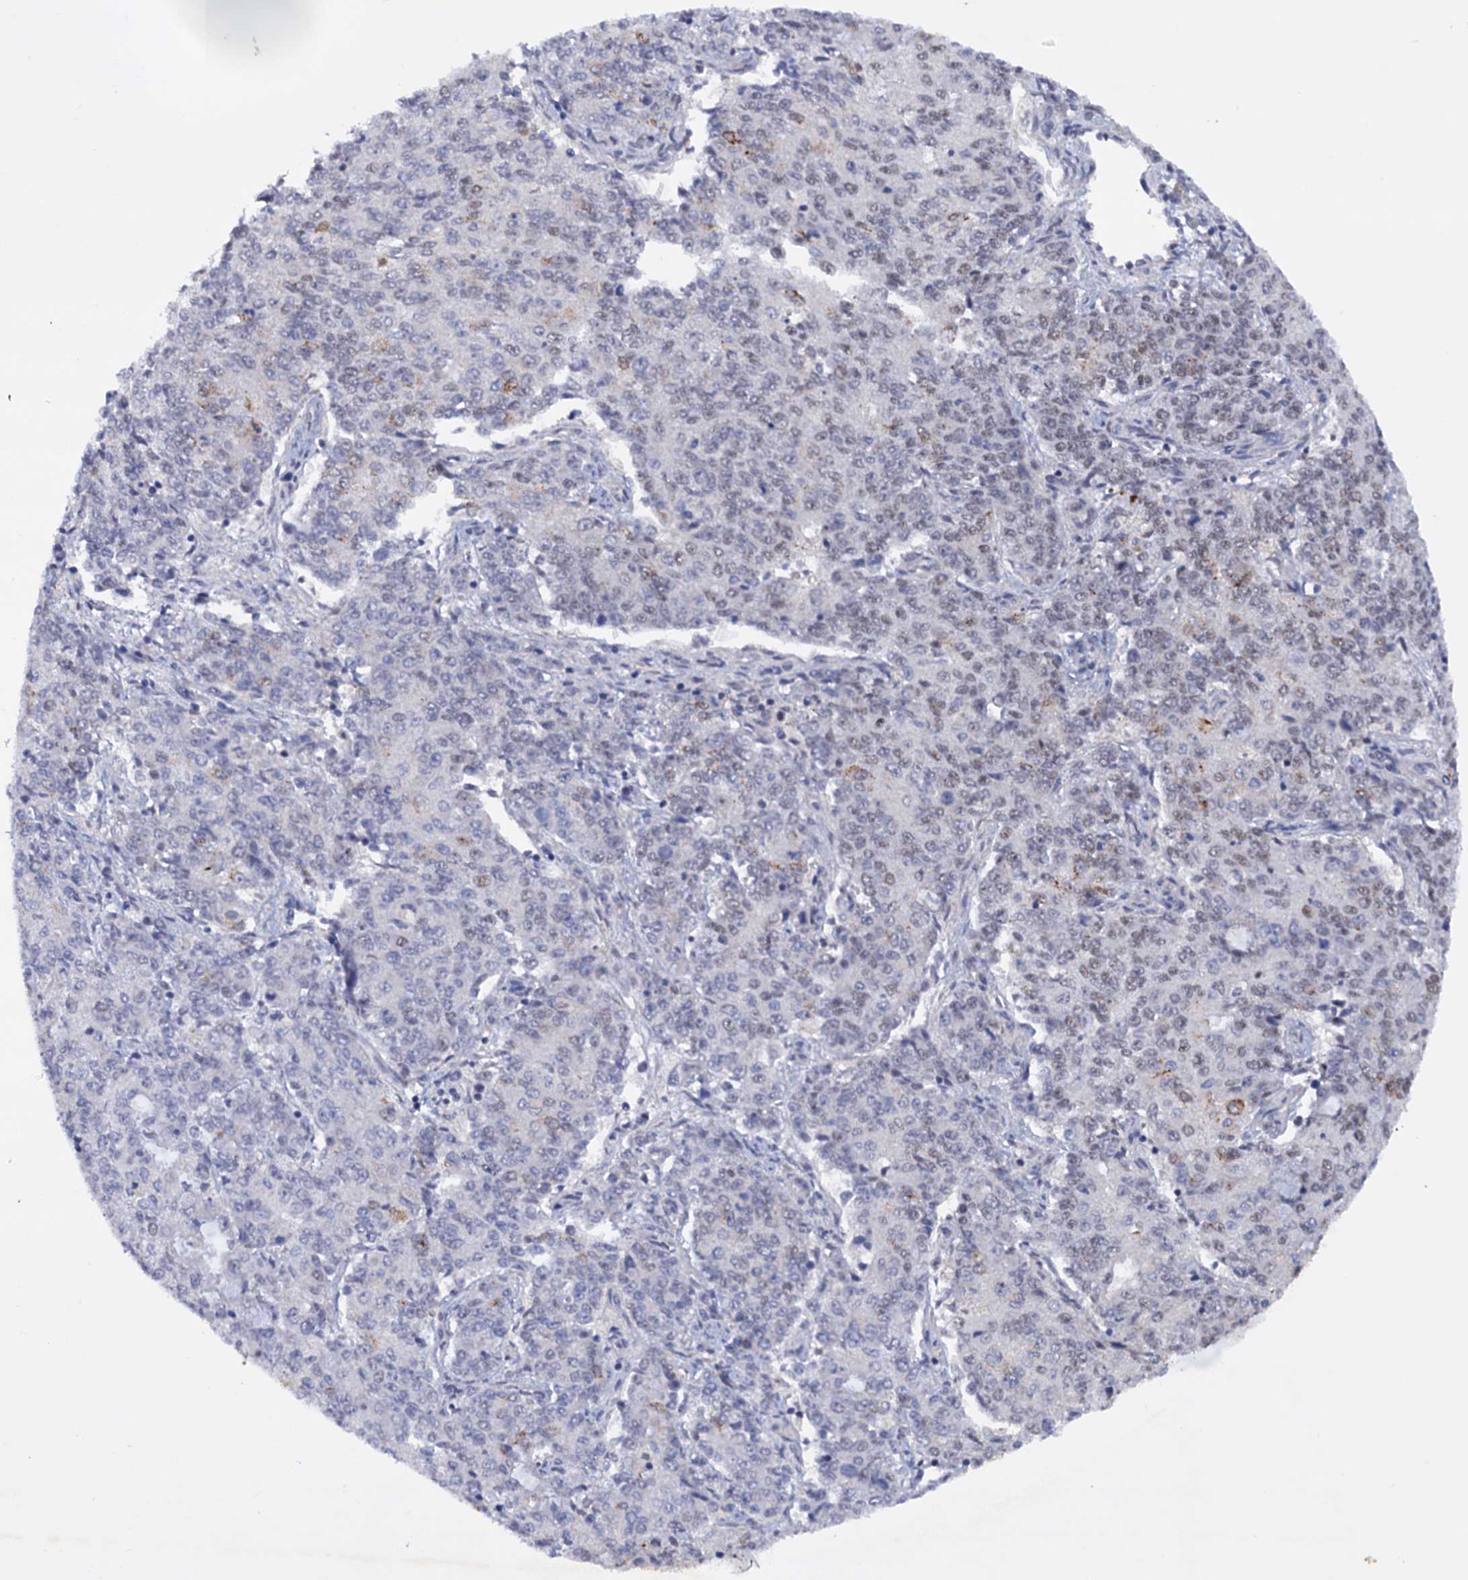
{"staining": {"intensity": "negative", "quantity": "none", "location": "none"}, "tissue": "endometrial cancer", "cell_type": "Tumor cells", "image_type": "cancer", "snomed": [{"axis": "morphology", "description": "Adenocarcinoma, NOS"}, {"axis": "topography", "description": "Endometrium"}], "caption": "This micrograph is of endometrial cancer (adenocarcinoma) stained with immunohistochemistry to label a protein in brown with the nuclei are counter-stained blue. There is no staining in tumor cells. (DAB (3,3'-diaminobenzidine) immunohistochemistry, high magnification).", "gene": "TBC1D12", "patient": {"sex": "female", "age": 50}}